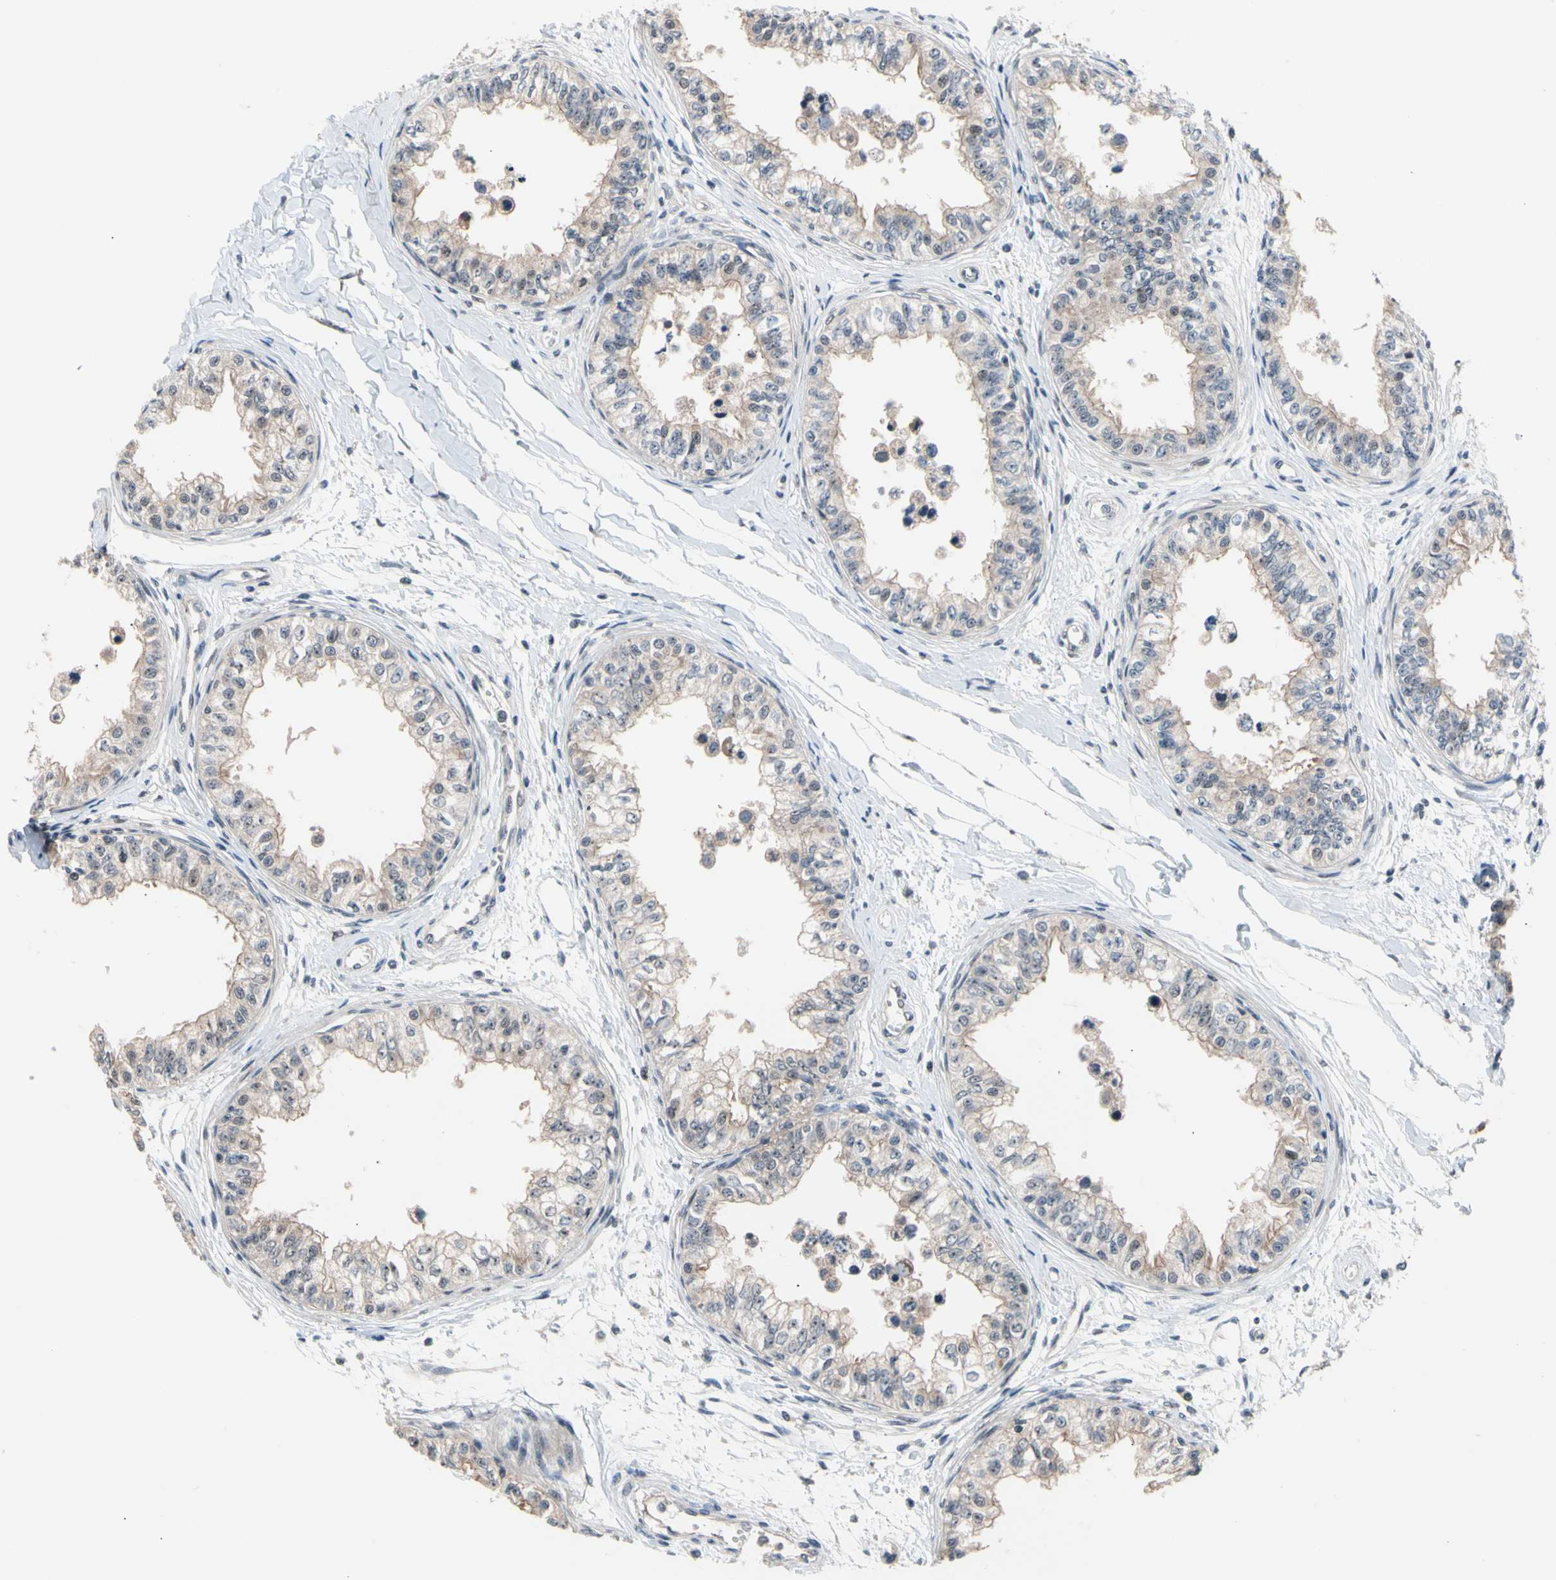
{"staining": {"intensity": "moderate", "quantity": ">75%", "location": "cytoplasmic/membranous"}, "tissue": "epididymis", "cell_type": "Glandular cells", "image_type": "normal", "snomed": [{"axis": "morphology", "description": "Normal tissue, NOS"}, {"axis": "morphology", "description": "Adenocarcinoma, metastatic, NOS"}, {"axis": "topography", "description": "Testis"}, {"axis": "topography", "description": "Epididymis"}], "caption": "IHC of normal epididymis reveals medium levels of moderate cytoplasmic/membranous staining in approximately >75% of glandular cells. (IHC, brightfield microscopy, high magnification).", "gene": "NGEF", "patient": {"sex": "male", "age": 26}}